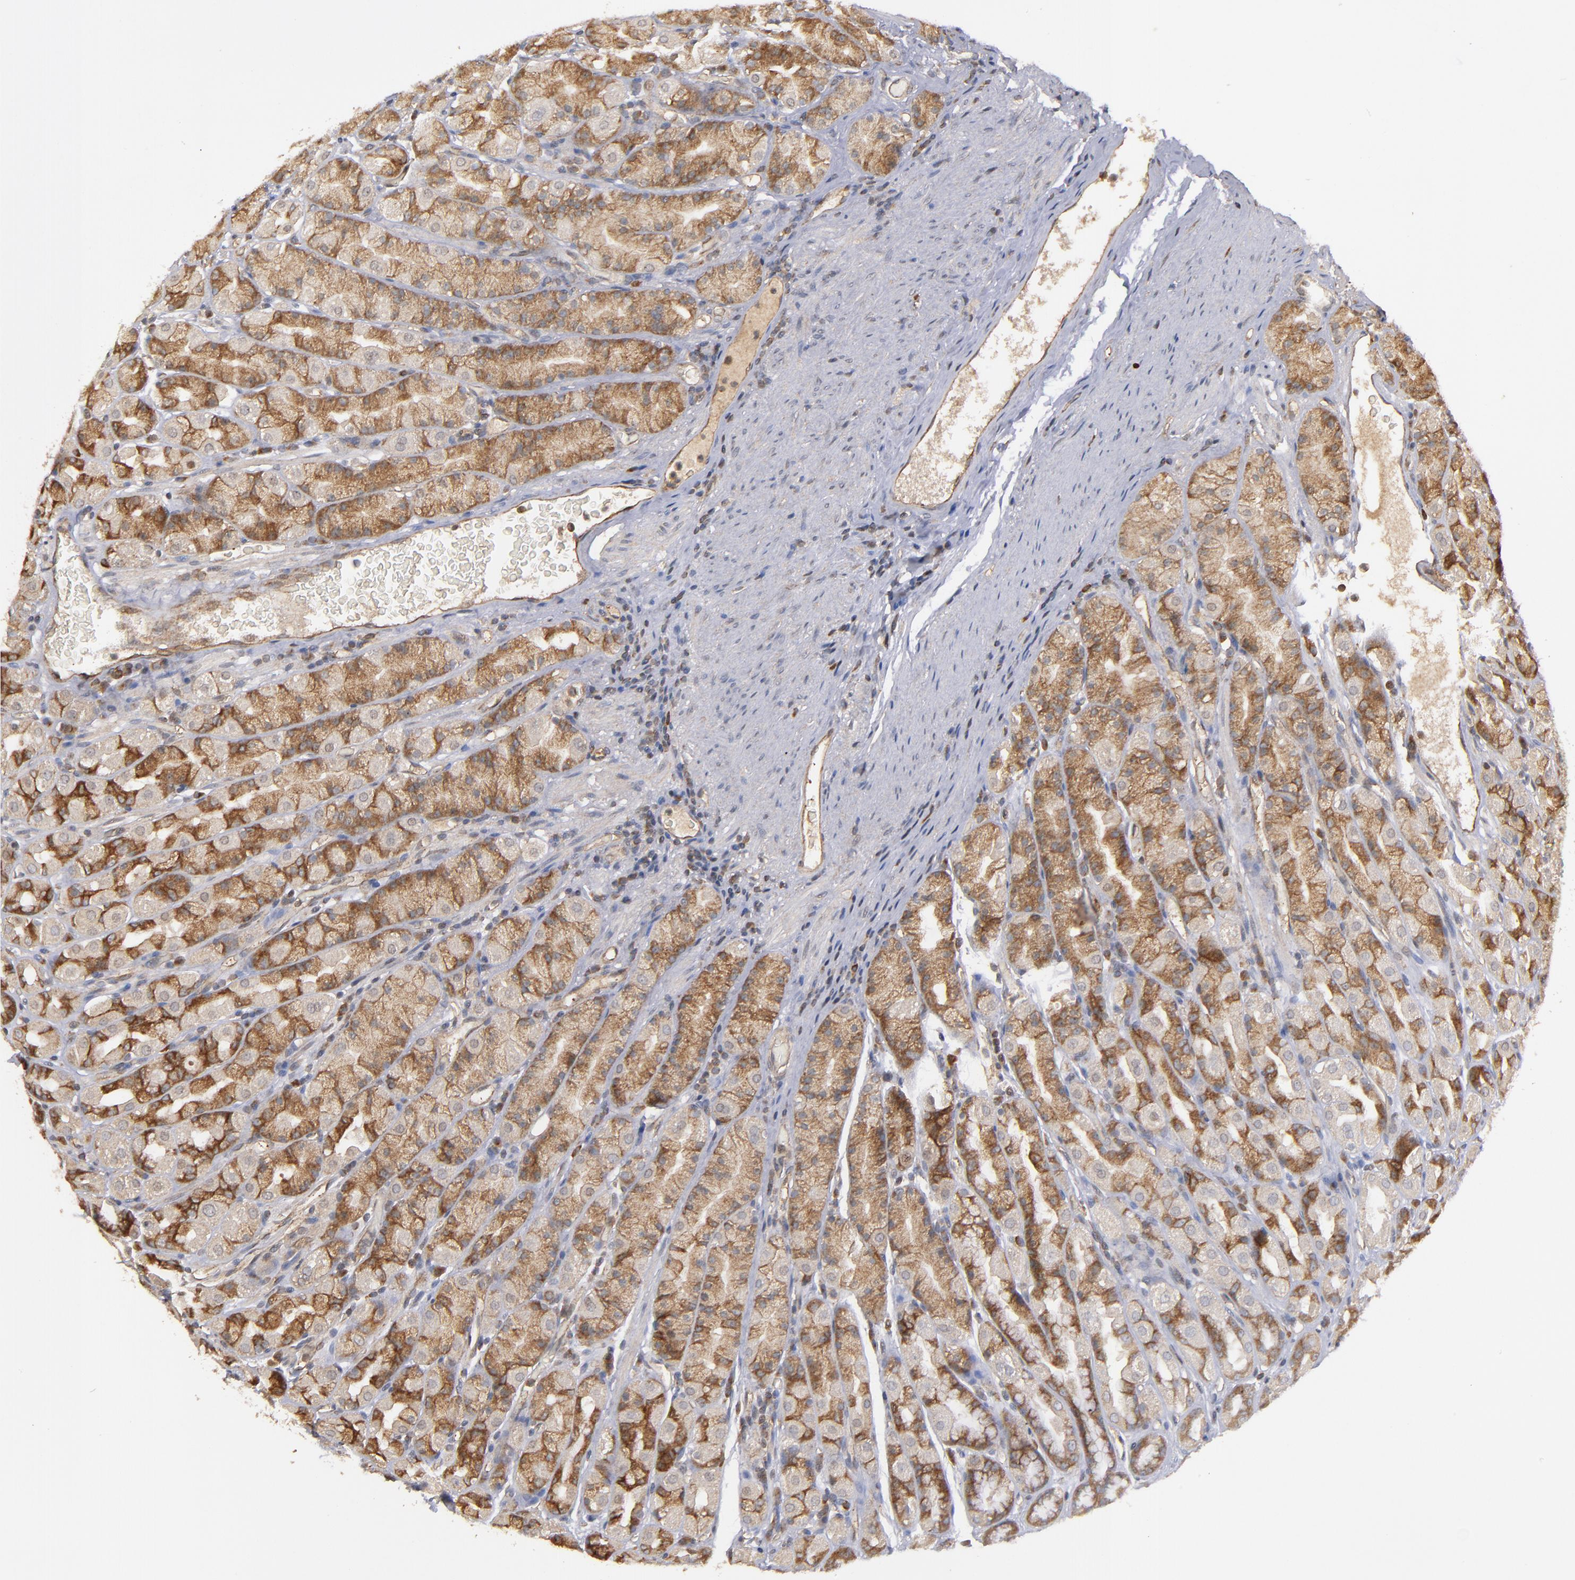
{"staining": {"intensity": "moderate", "quantity": ">75%", "location": "cytoplasmic/membranous"}, "tissue": "stomach", "cell_type": "Glandular cells", "image_type": "normal", "snomed": [{"axis": "morphology", "description": "Normal tissue, NOS"}, {"axis": "topography", "description": "Stomach, upper"}], "caption": "Normal stomach was stained to show a protein in brown. There is medium levels of moderate cytoplasmic/membranous positivity in approximately >75% of glandular cells. The protein of interest is shown in brown color, while the nuclei are stained blue.", "gene": "BDKRB1", "patient": {"sex": "male", "age": 68}}